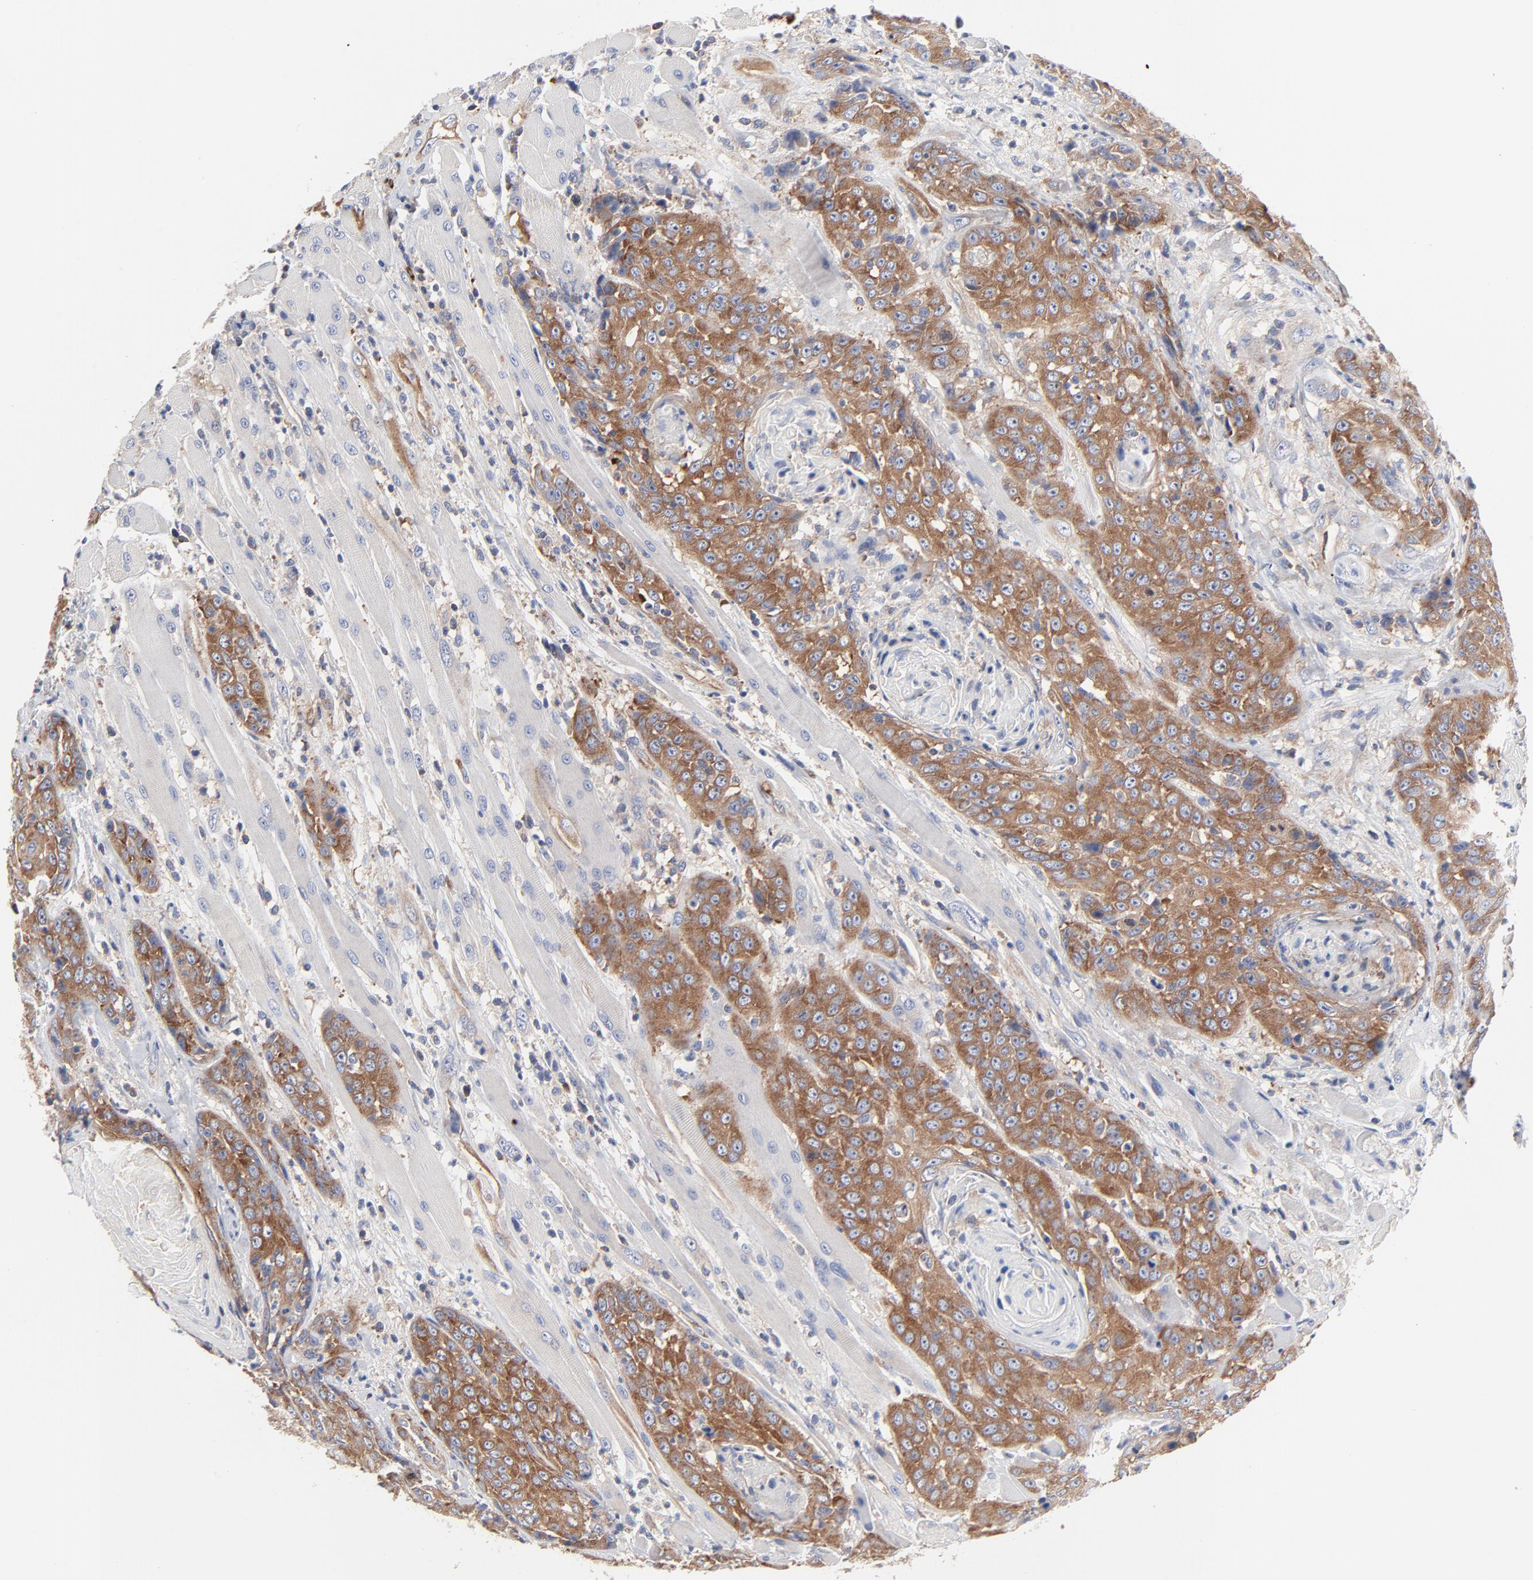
{"staining": {"intensity": "strong", "quantity": ">75%", "location": "cytoplasmic/membranous"}, "tissue": "head and neck cancer", "cell_type": "Tumor cells", "image_type": "cancer", "snomed": [{"axis": "morphology", "description": "Squamous cell carcinoma, NOS"}, {"axis": "topography", "description": "Head-Neck"}], "caption": "This histopathology image shows head and neck cancer (squamous cell carcinoma) stained with immunohistochemistry to label a protein in brown. The cytoplasmic/membranous of tumor cells show strong positivity for the protein. Nuclei are counter-stained blue.", "gene": "CD2AP", "patient": {"sex": "female", "age": 84}}